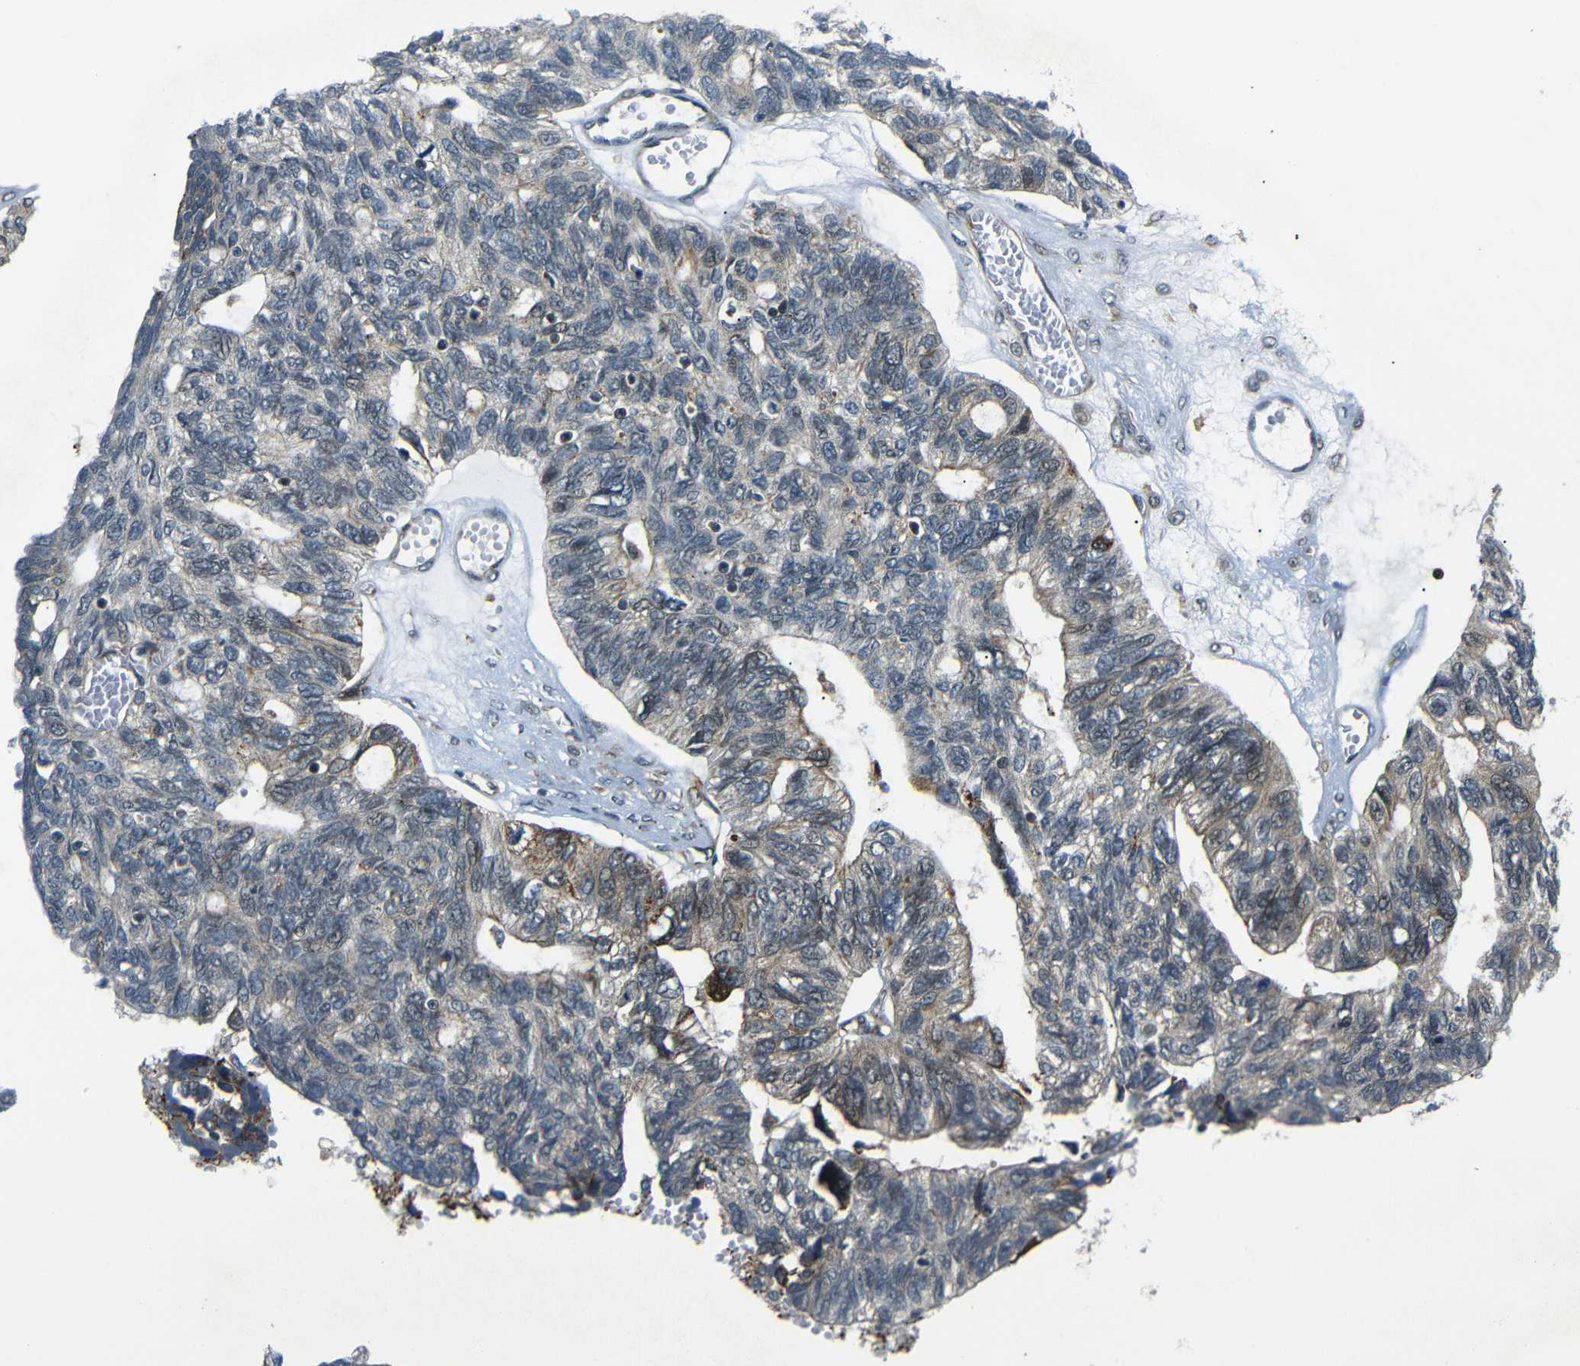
{"staining": {"intensity": "weak", "quantity": "25%-75%", "location": "cytoplasmic/membranous"}, "tissue": "ovarian cancer", "cell_type": "Tumor cells", "image_type": "cancer", "snomed": [{"axis": "morphology", "description": "Cystadenocarcinoma, serous, NOS"}, {"axis": "topography", "description": "Ovary"}], "caption": "About 25%-75% of tumor cells in ovarian serous cystadenocarcinoma display weak cytoplasmic/membranous protein expression as visualized by brown immunohistochemical staining.", "gene": "SYDE1", "patient": {"sex": "female", "age": 79}}